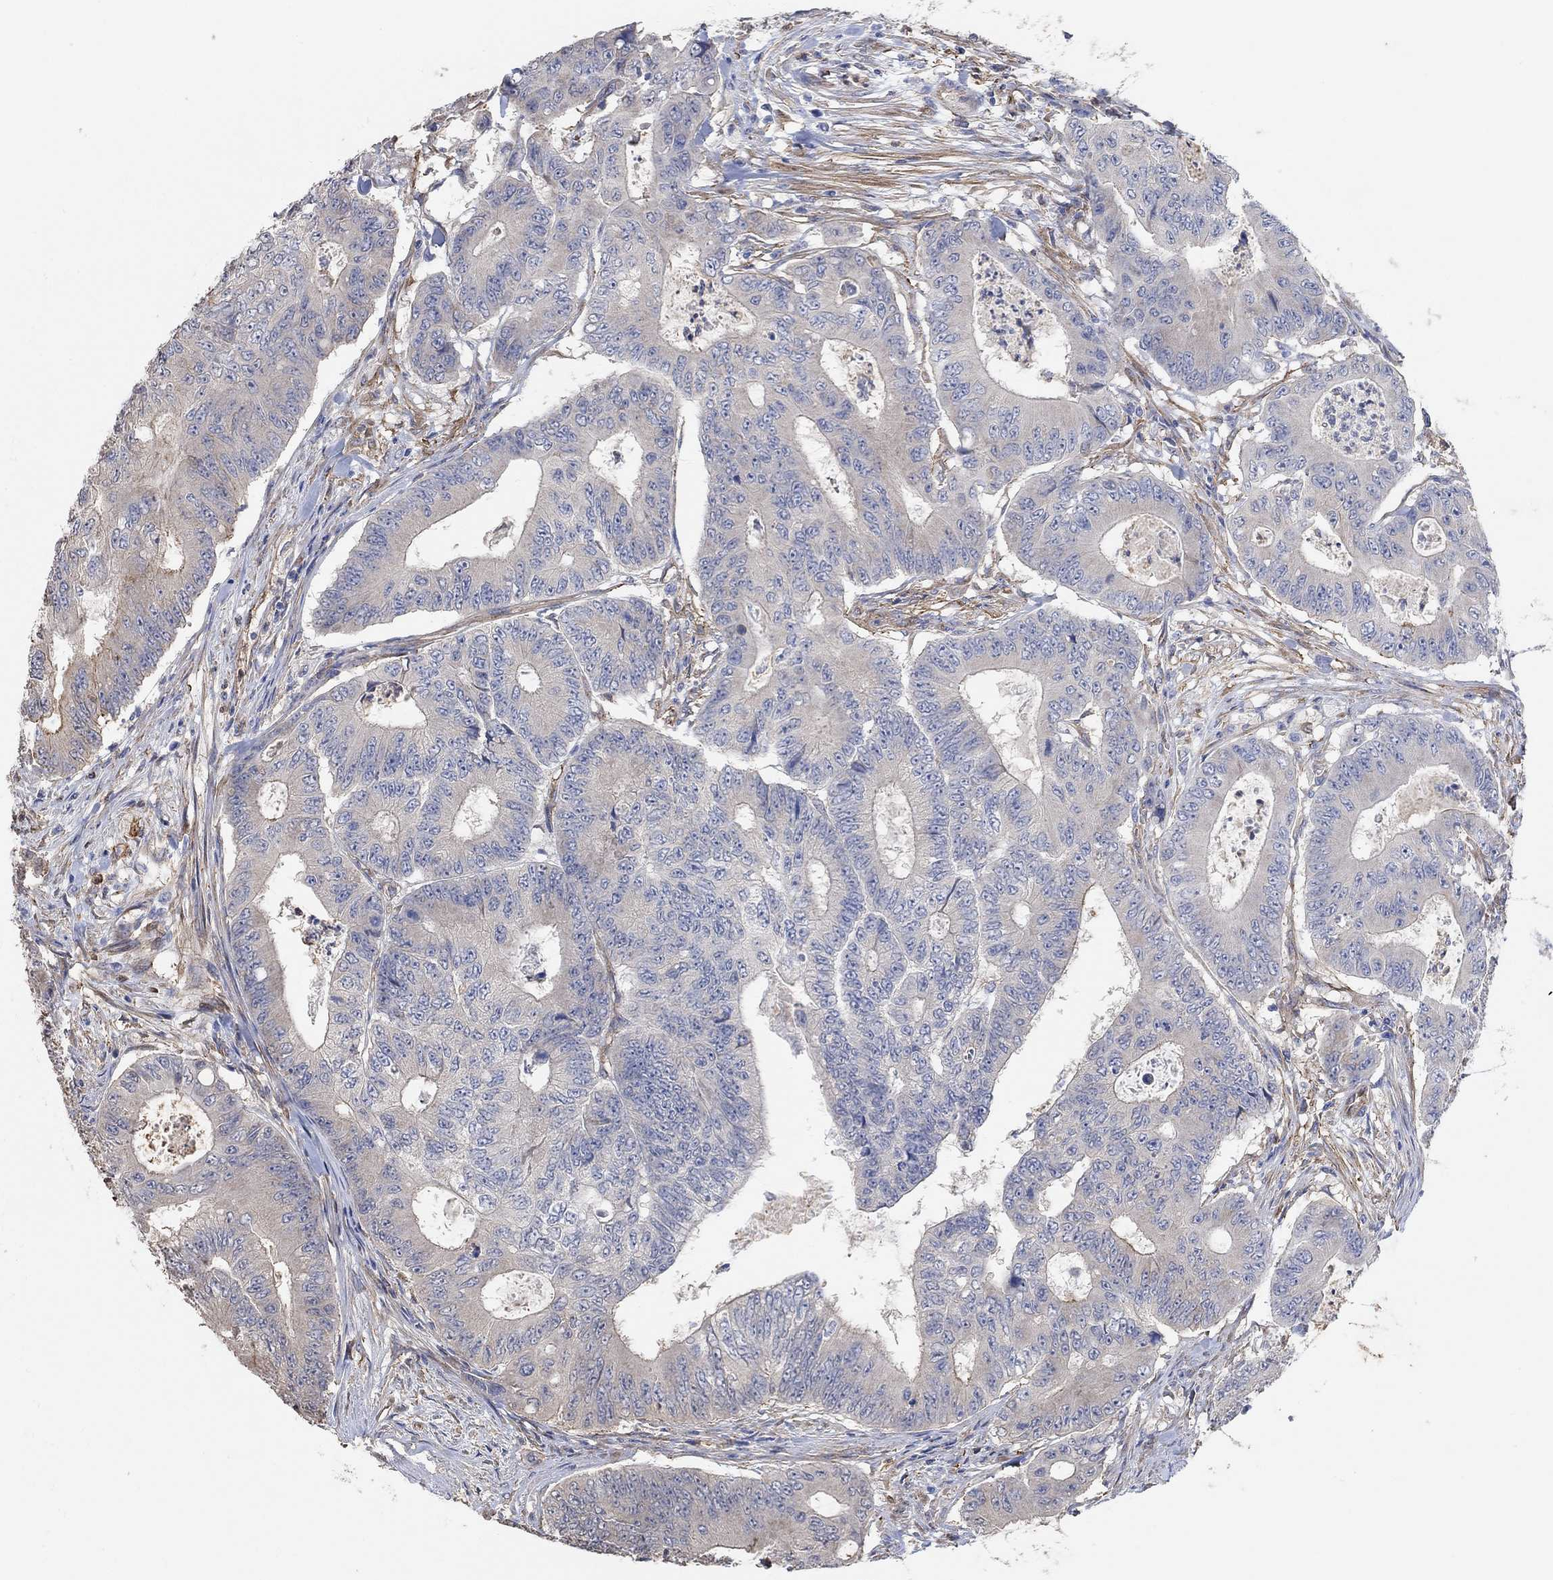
{"staining": {"intensity": "weak", "quantity": "<25%", "location": "cytoplasmic/membranous"}, "tissue": "colorectal cancer", "cell_type": "Tumor cells", "image_type": "cancer", "snomed": [{"axis": "morphology", "description": "Adenocarcinoma, NOS"}, {"axis": "topography", "description": "Colon"}], "caption": "Tumor cells show no significant positivity in adenocarcinoma (colorectal).", "gene": "SYT16", "patient": {"sex": "female", "age": 48}}